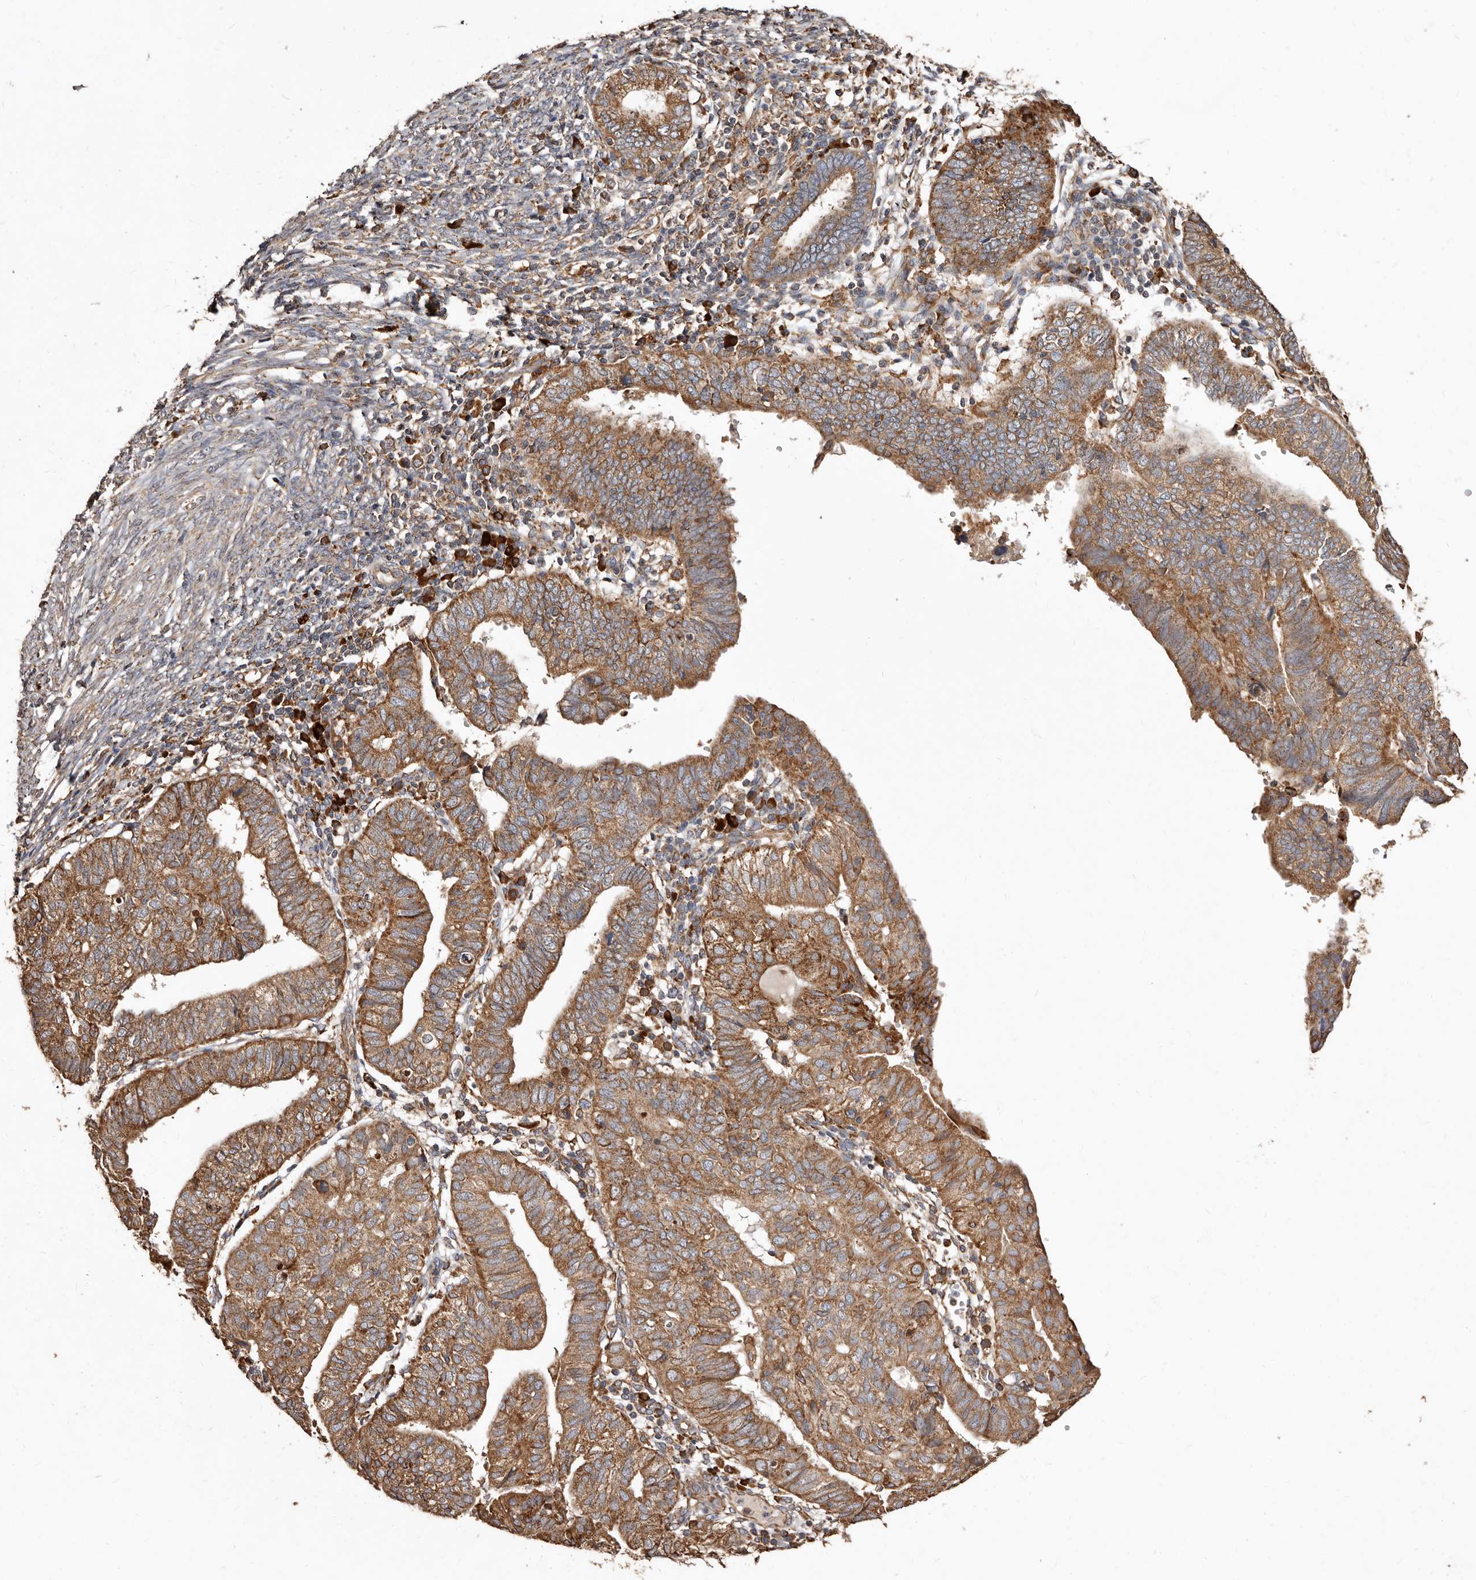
{"staining": {"intensity": "moderate", "quantity": ">75%", "location": "cytoplasmic/membranous"}, "tissue": "endometrial cancer", "cell_type": "Tumor cells", "image_type": "cancer", "snomed": [{"axis": "morphology", "description": "Adenocarcinoma, NOS"}, {"axis": "topography", "description": "Uterus"}], "caption": "Tumor cells exhibit moderate cytoplasmic/membranous expression in approximately >75% of cells in endometrial cancer (adenocarcinoma). (Brightfield microscopy of DAB IHC at high magnification).", "gene": "STEAP2", "patient": {"sex": "female", "age": 77}}